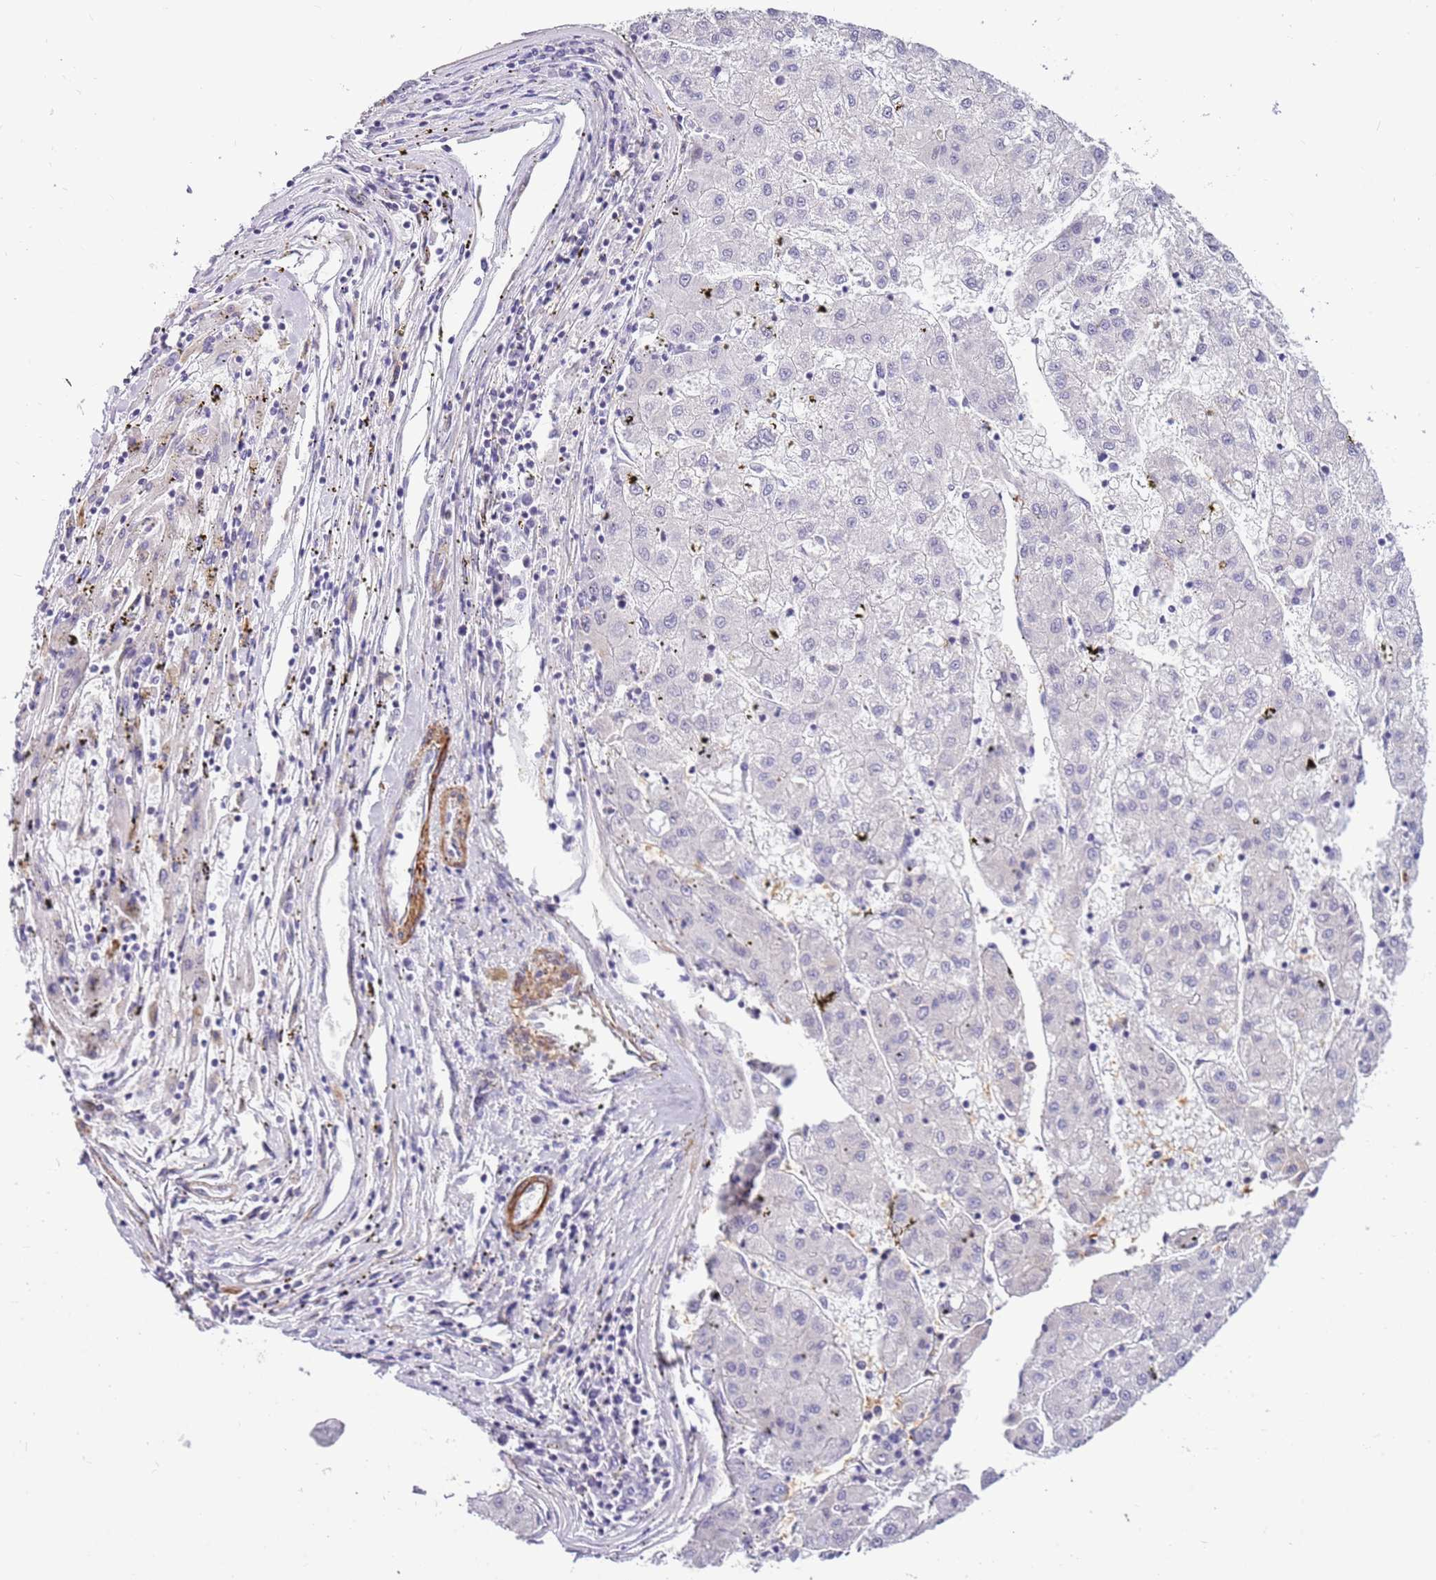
{"staining": {"intensity": "negative", "quantity": "none", "location": "none"}, "tissue": "liver cancer", "cell_type": "Tumor cells", "image_type": "cancer", "snomed": [{"axis": "morphology", "description": "Carcinoma, Hepatocellular, NOS"}, {"axis": "topography", "description": "Liver"}], "caption": "A histopathology image of liver hepatocellular carcinoma stained for a protein demonstrates no brown staining in tumor cells. Nuclei are stained in blue.", "gene": "SMIM4", "patient": {"sex": "male", "age": 72}}